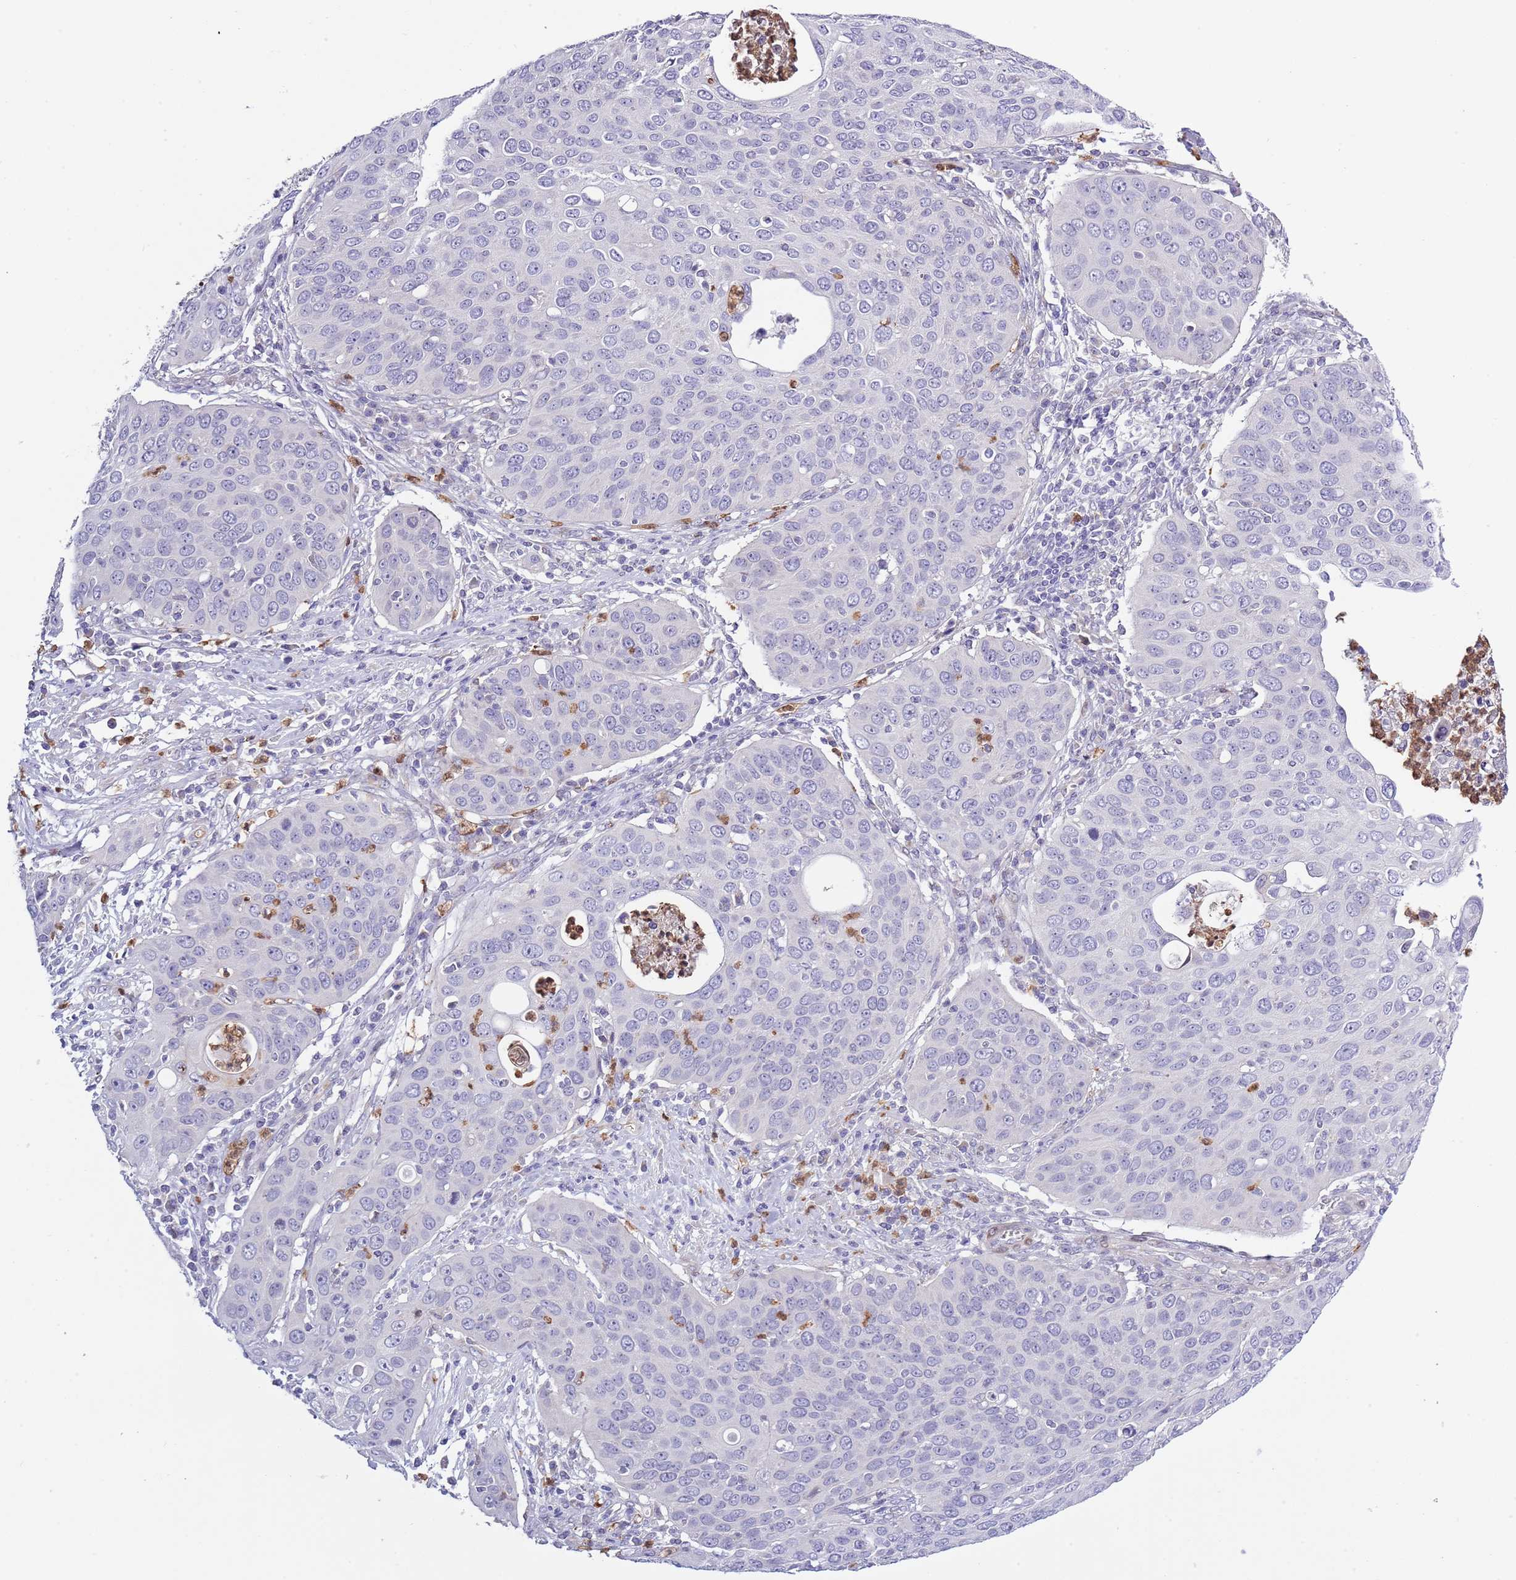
{"staining": {"intensity": "negative", "quantity": "none", "location": "none"}, "tissue": "cervical cancer", "cell_type": "Tumor cells", "image_type": "cancer", "snomed": [{"axis": "morphology", "description": "Squamous cell carcinoma, NOS"}, {"axis": "topography", "description": "Cervix"}], "caption": "There is no significant staining in tumor cells of cervical cancer (squamous cell carcinoma). (IHC, brightfield microscopy, high magnification).", "gene": "ZFP2", "patient": {"sex": "female", "age": 36}}